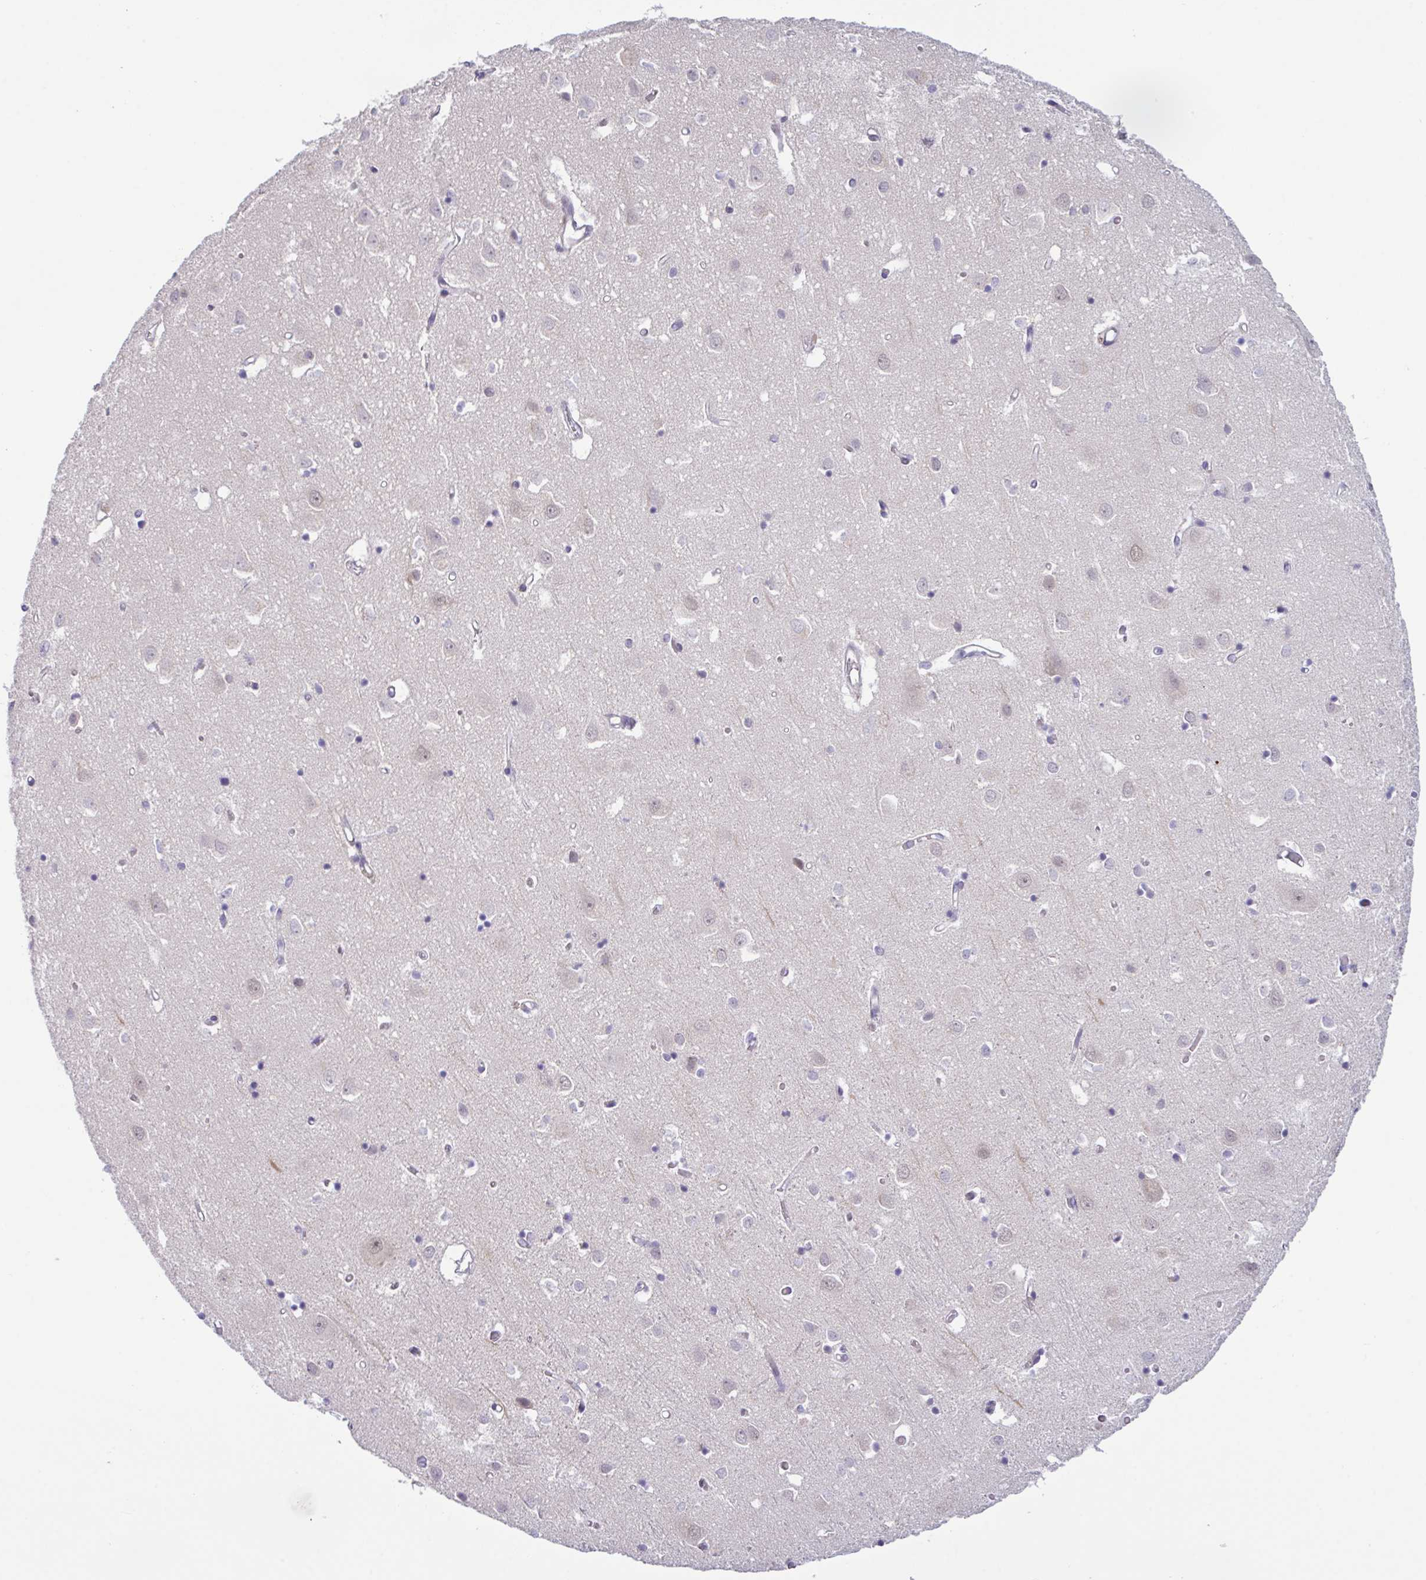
{"staining": {"intensity": "negative", "quantity": "none", "location": "none"}, "tissue": "cerebral cortex", "cell_type": "Endothelial cells", "image_type": "normal", "snomed": [{"axis": "morphology", "description": "Normal tissue, NOS"}, {"axis": "topography", "description": "Cerebral cortex"}], "caption": "Image shows no protein expression in endothelial cells of unremarkable cerebral cortex.", "gene": "USP35", "patient": {"sex": "male", "age": 70}}